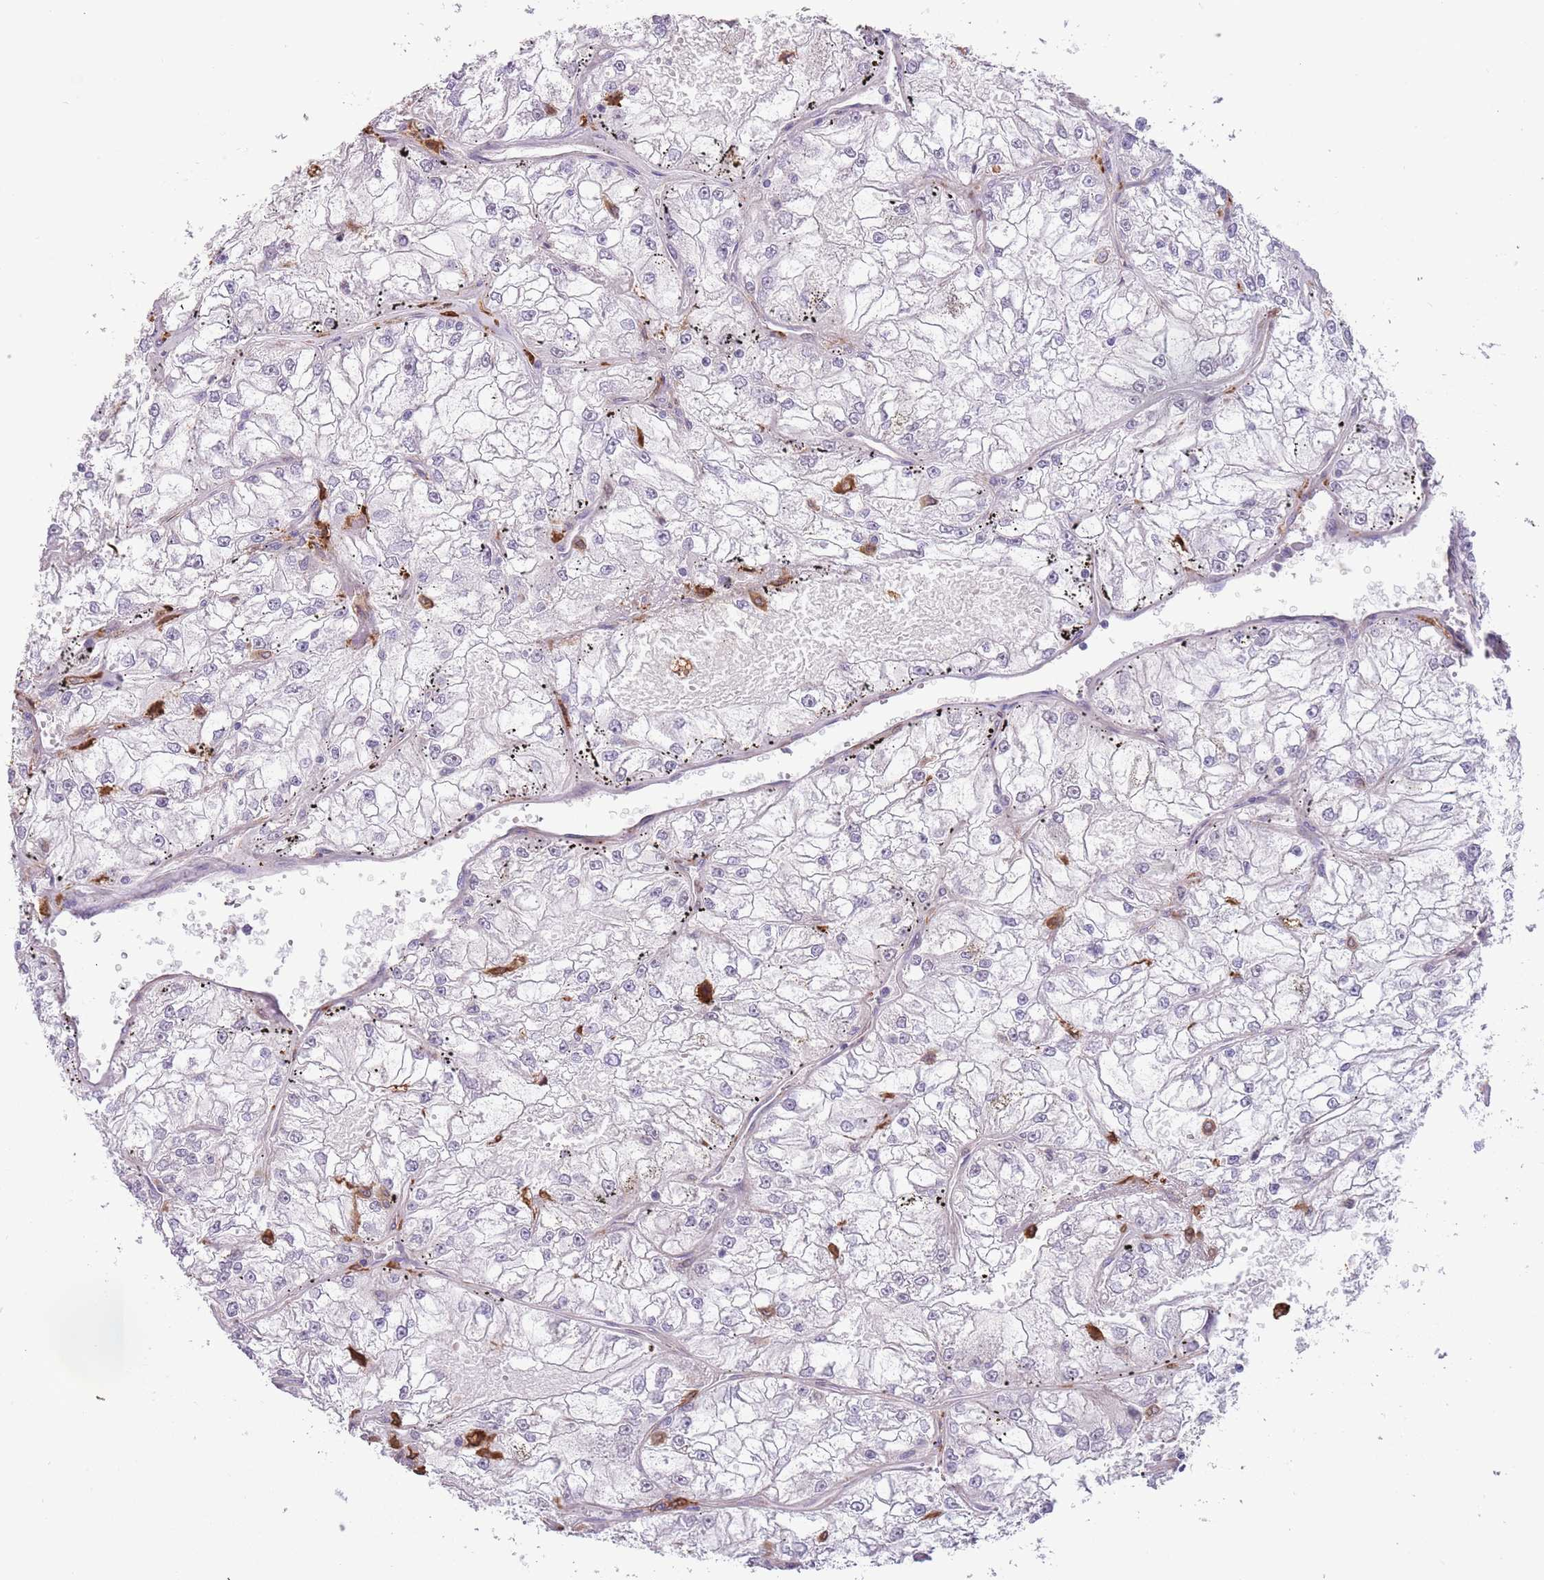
{"staining": {"intensity": "negative", "quantity": "none", "location": "none"}, "tissue": "renal cancer", "cell_type": "Tumor cells", "image_type": "cancer", "snomed": [{"axis": "morphology", "description": "Adenocarcinoma, NOS"}, {"axis": "topography", "description": "Kidney"}], "caption": "This photomicrograph is of renal cancer stained with IHC to label a protein in brown with the nuclei are counter-stained blue. There is no positivity in tumor cells.", "gene": "CREBZF", "patient": {"sex": "female", "age": 72}}